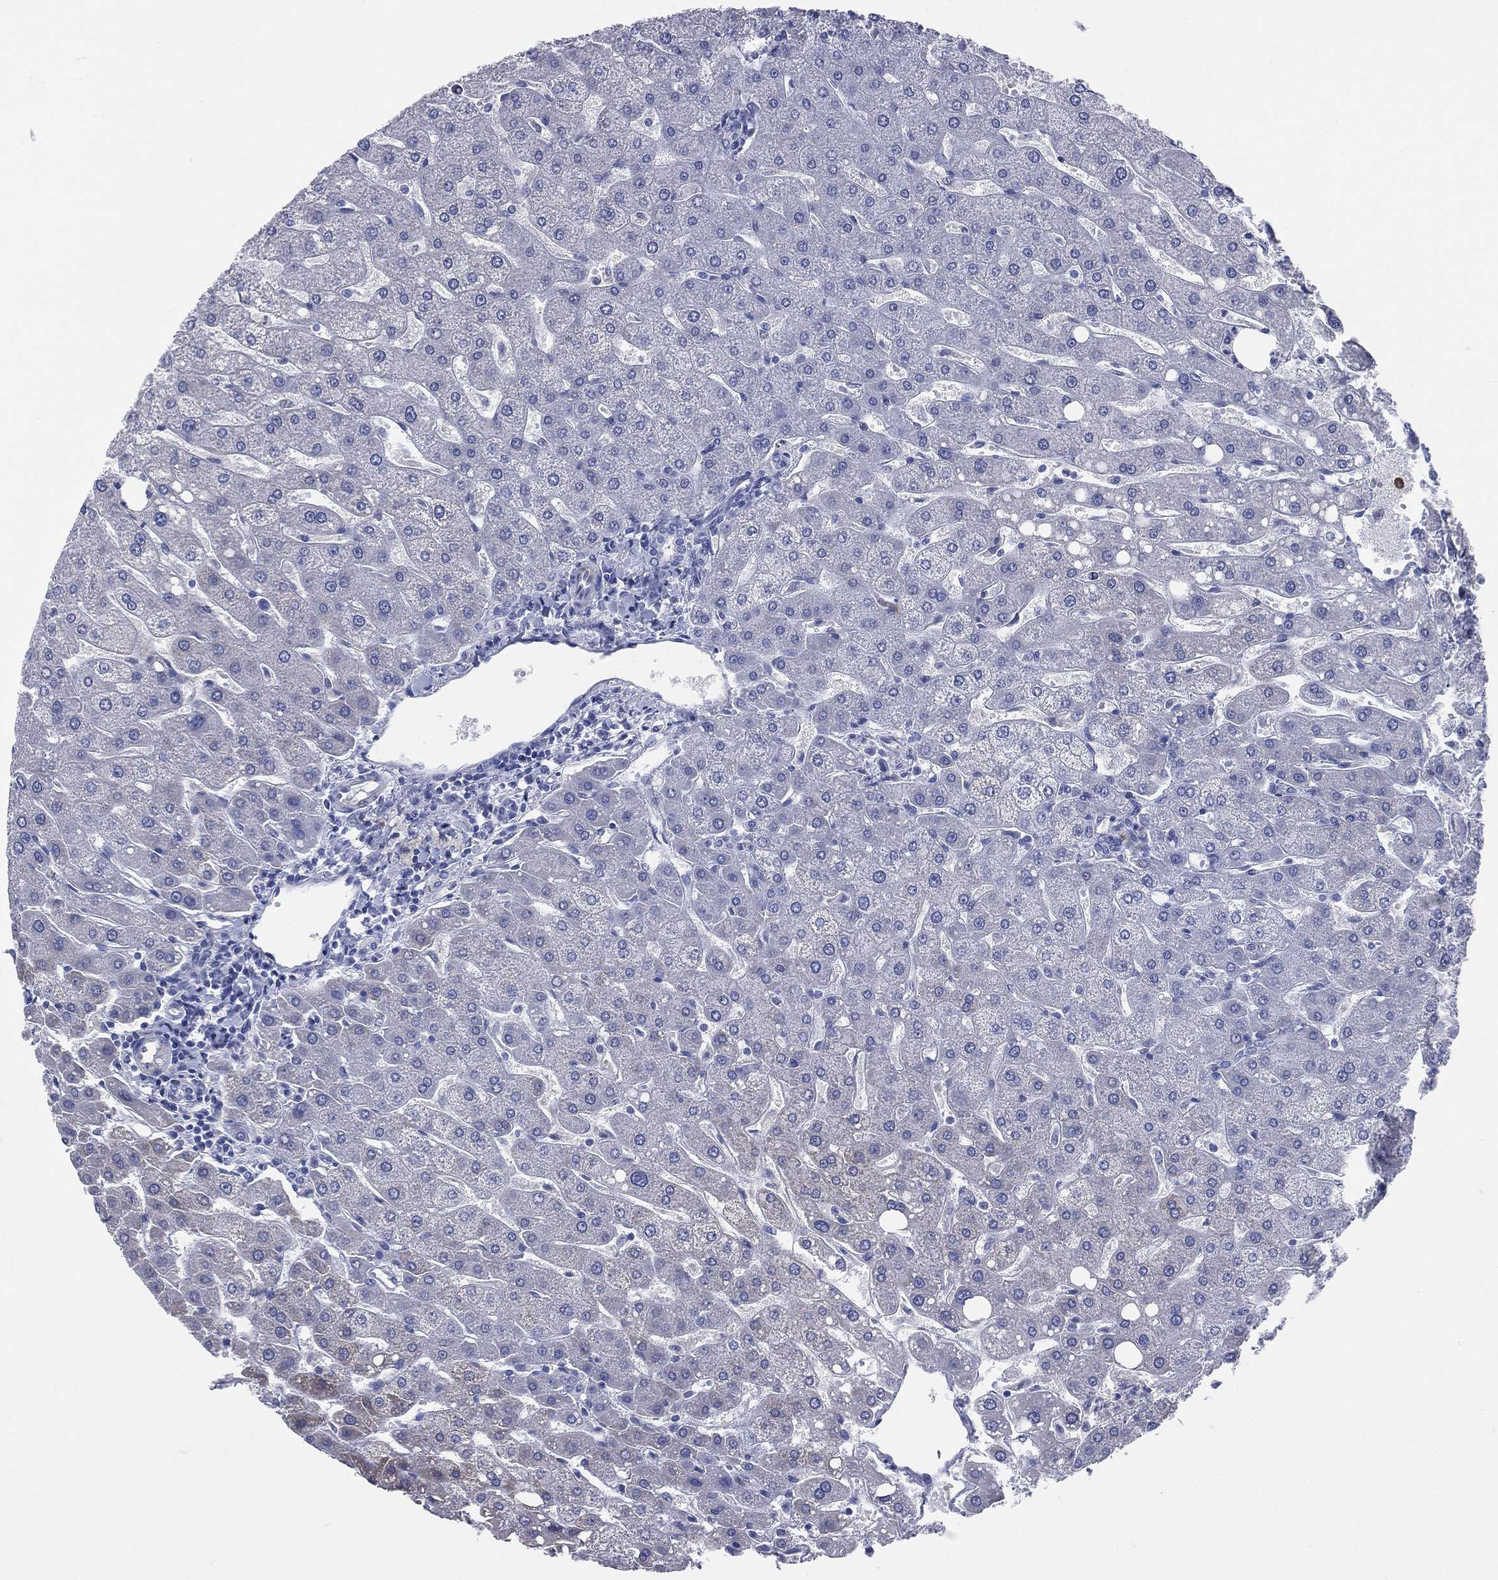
{"staining": {"intensity": "negative", "quantity": "none", "location": "none"}, "tissue": "liver", "cell_type": "Cholangiocytes", "image_type": "normal", "snomed": [{"axis": "morphology", "description": "Normal tissue, NOS"}, {"axis": "topography", "description": "Liver"}], "caption": "DAB immunohistochemical staining of normal human liver shows no significant positivity in cholangiocytes. (Immunohistochemistry (ihc), brightfield microscopy, high magnification).", "gene": "AKAP3", "patient": {"sex": "male", "age": 67}}